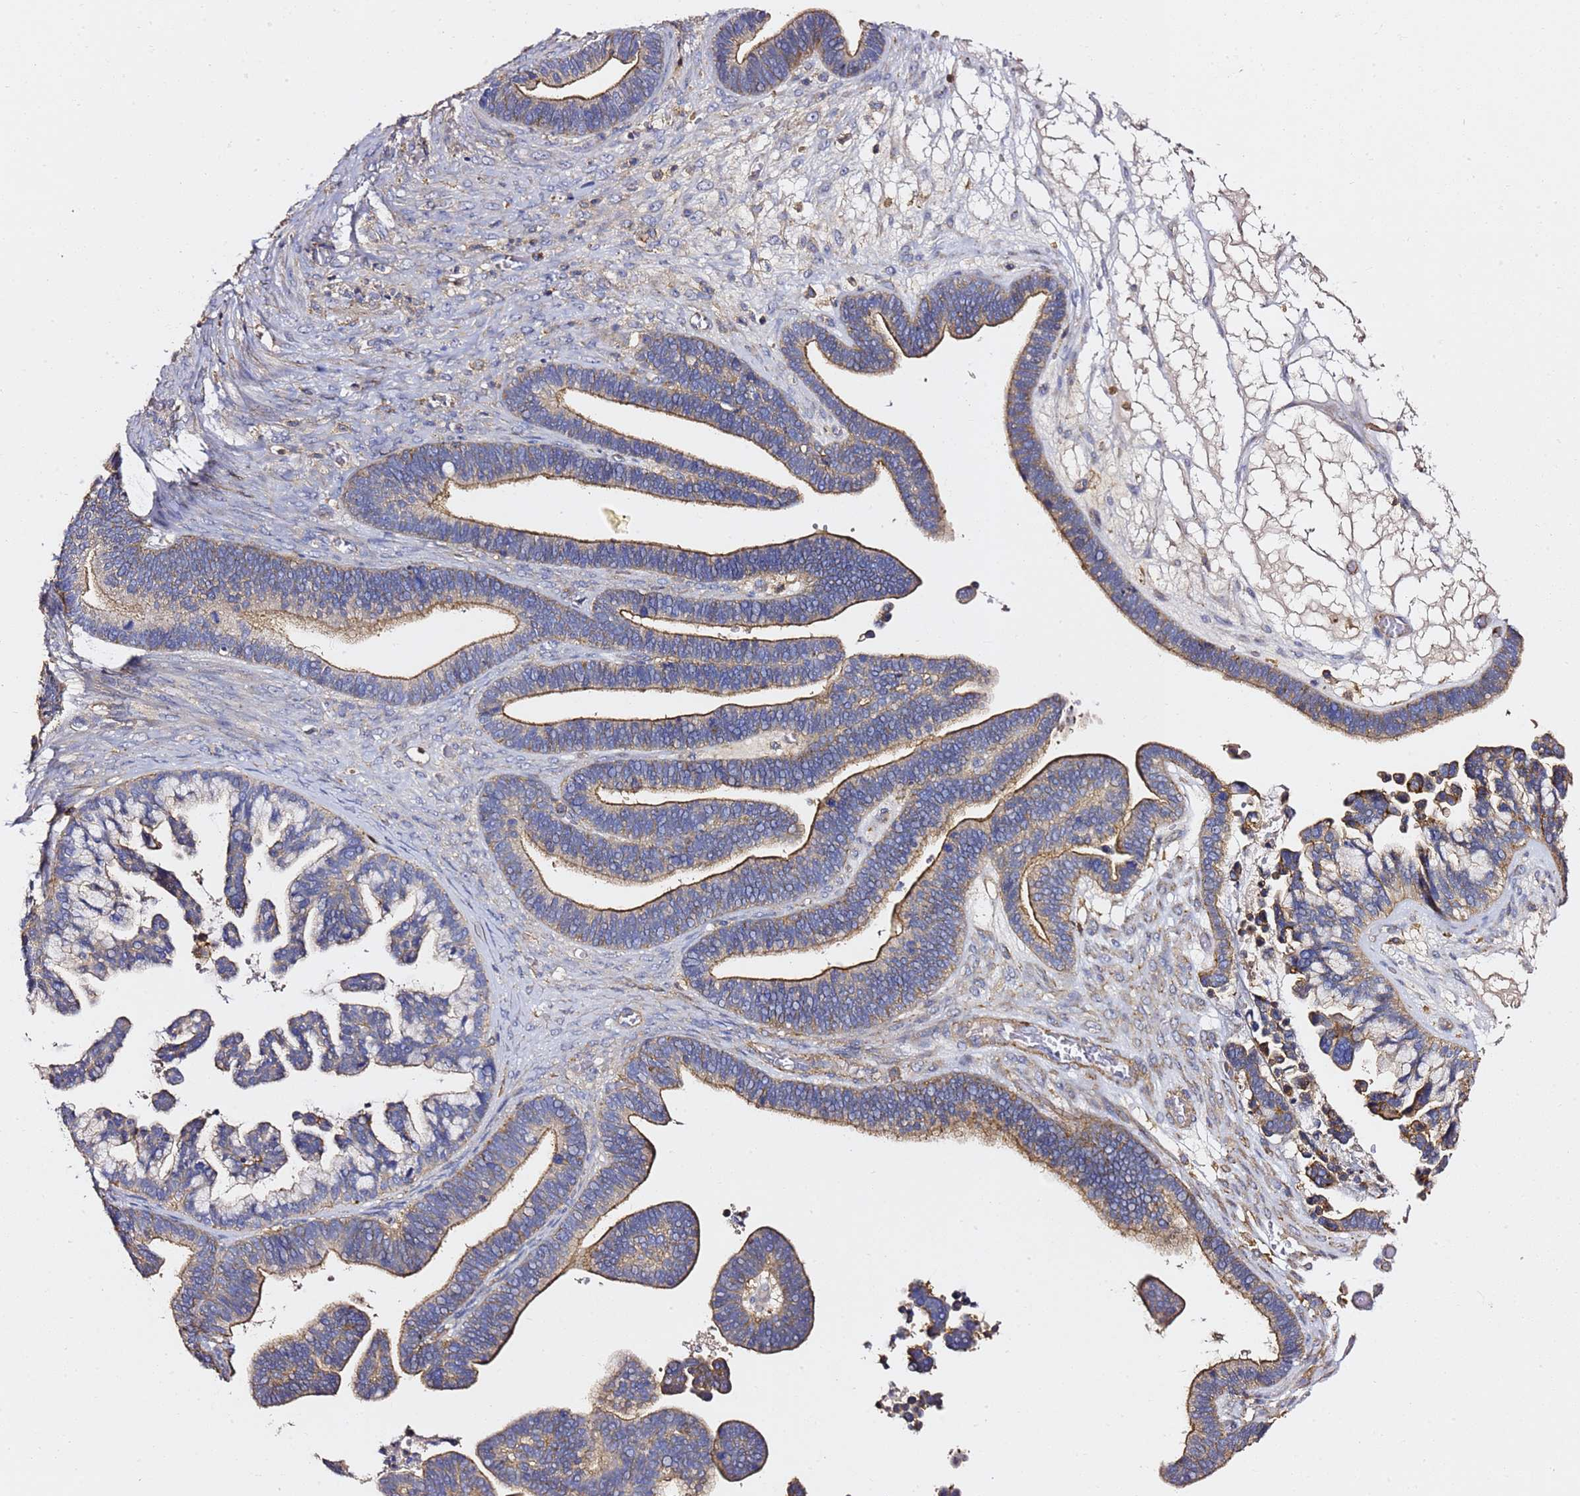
{"staining": {"intensity": "moderate", "quantity": "25%-75%", "location": "cytoplasmic/membranous"}, "tissue": "ovarian cancer", "cell_type": "Tumor cells", "image_type": "cancer", "snomed": [{"axis": "morphology", "description": "Cystadenocarcinoma, serous, NOS"}, {"axis": "topography", "description": "Ovary"}], "caption": "Serous cystadenocarcinoma (ovarian) tissue exhibits moderate cytoplasmic/membranous staining in approximately 25%-75% of tumor cells (brown staining indicates protein expression, while blue staining denotes nuclei).", "gene": "ZFP36L2", "patient": {"sex": "female", "age": 56}}